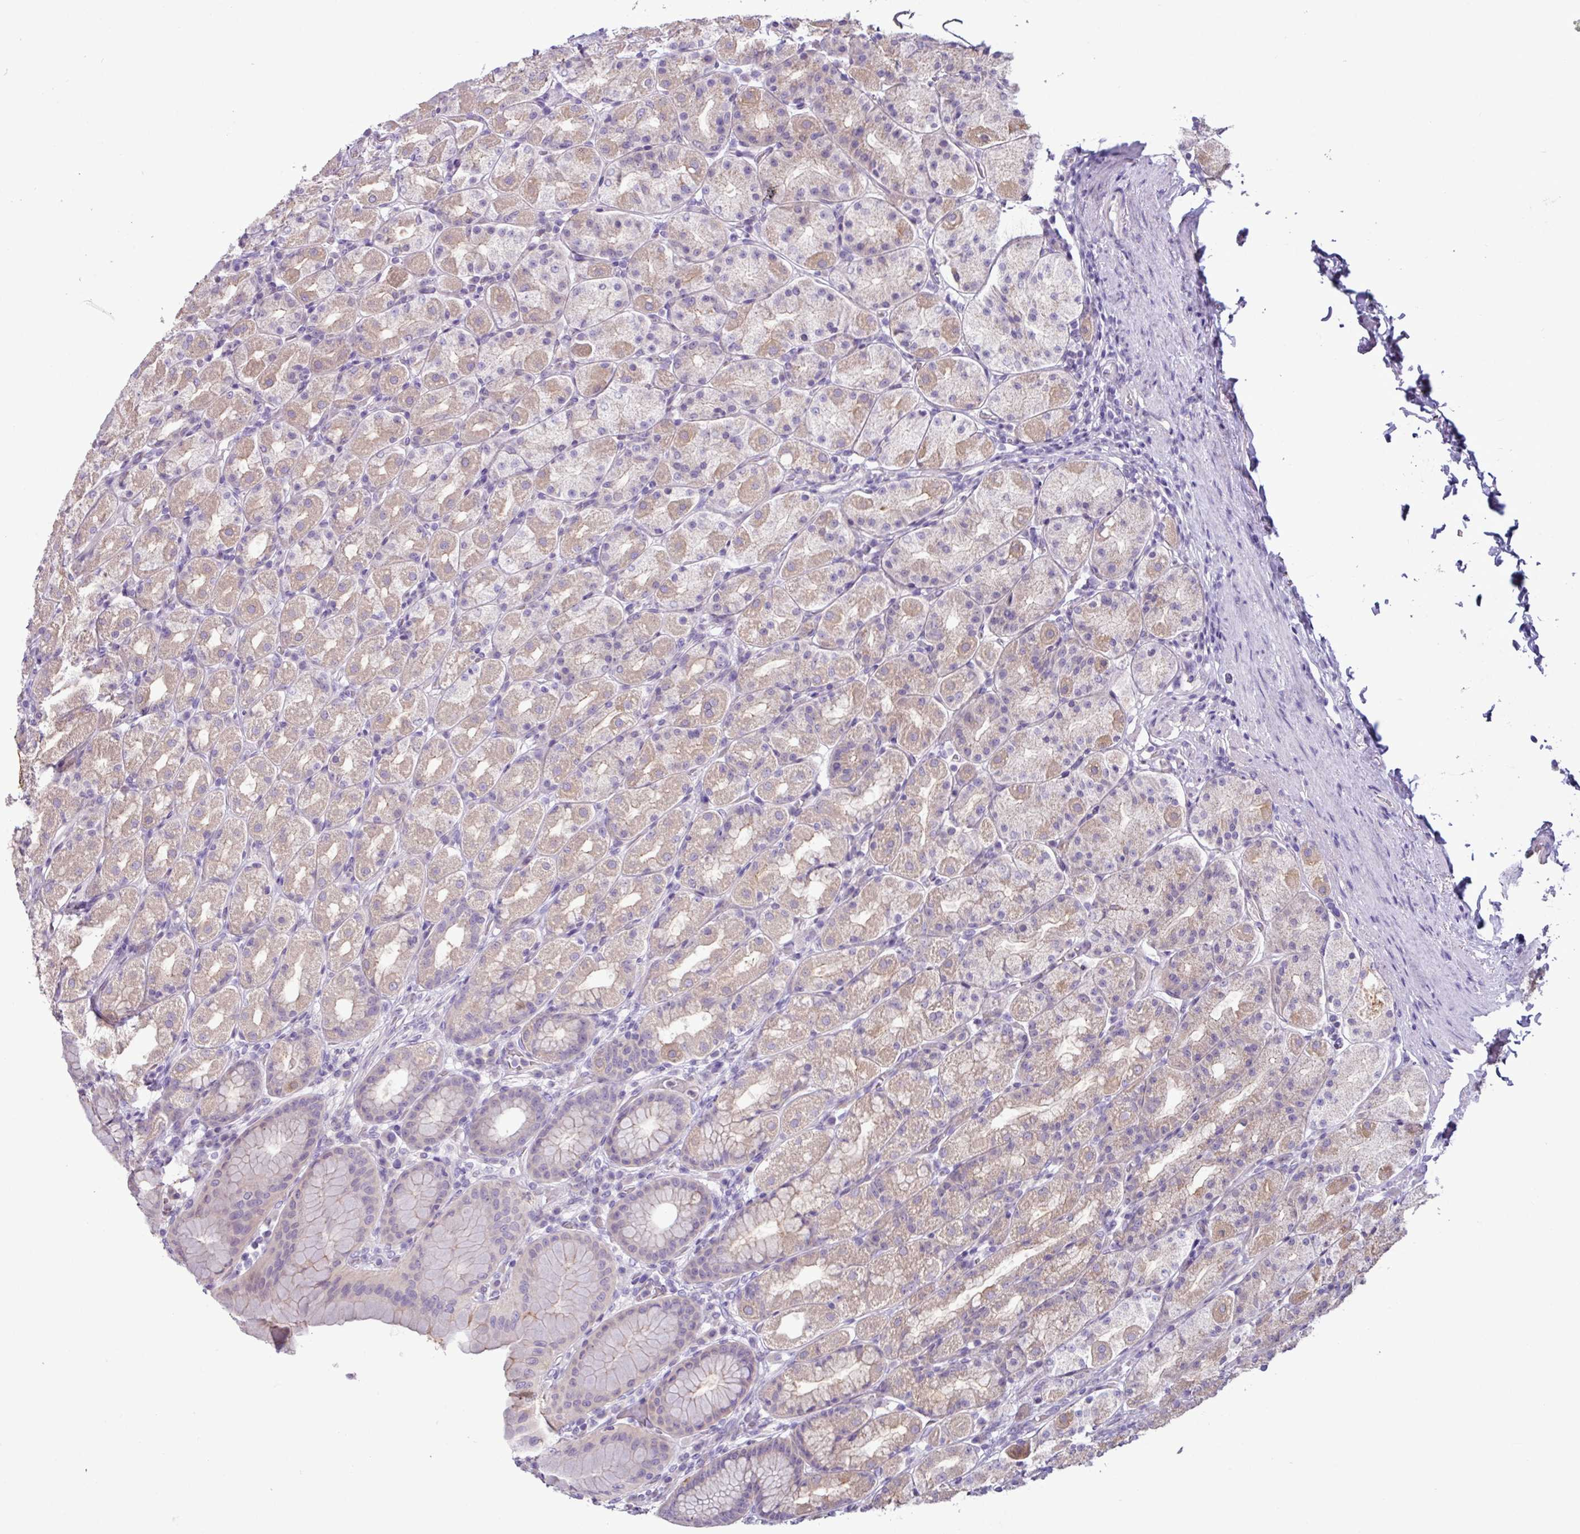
{"staining": {"intensity": "weak", "quantity": "25%-75%", "location": "cytoplasmic/membranous"}, "tissue": "stomach", "cell_type": "Glandular cells", "image_type": "normal", "snomed": [{"axis": "morphology", "description": "Normal tissue, NOS"}, {"axis": "topography", "description": "Stomach, upper"}, {"axis": "topography", "description": "Stomach"}], "caption": "This micrograph demonstrates immunohistochemistry (IHC) staining of unremarkable human stomach, with low weak cytoplasmic/membranous staining in approximately 25%-75% of glandular cells.", "gene": "PNLDC1", "patient": {"sex": "male", "age": 68}}